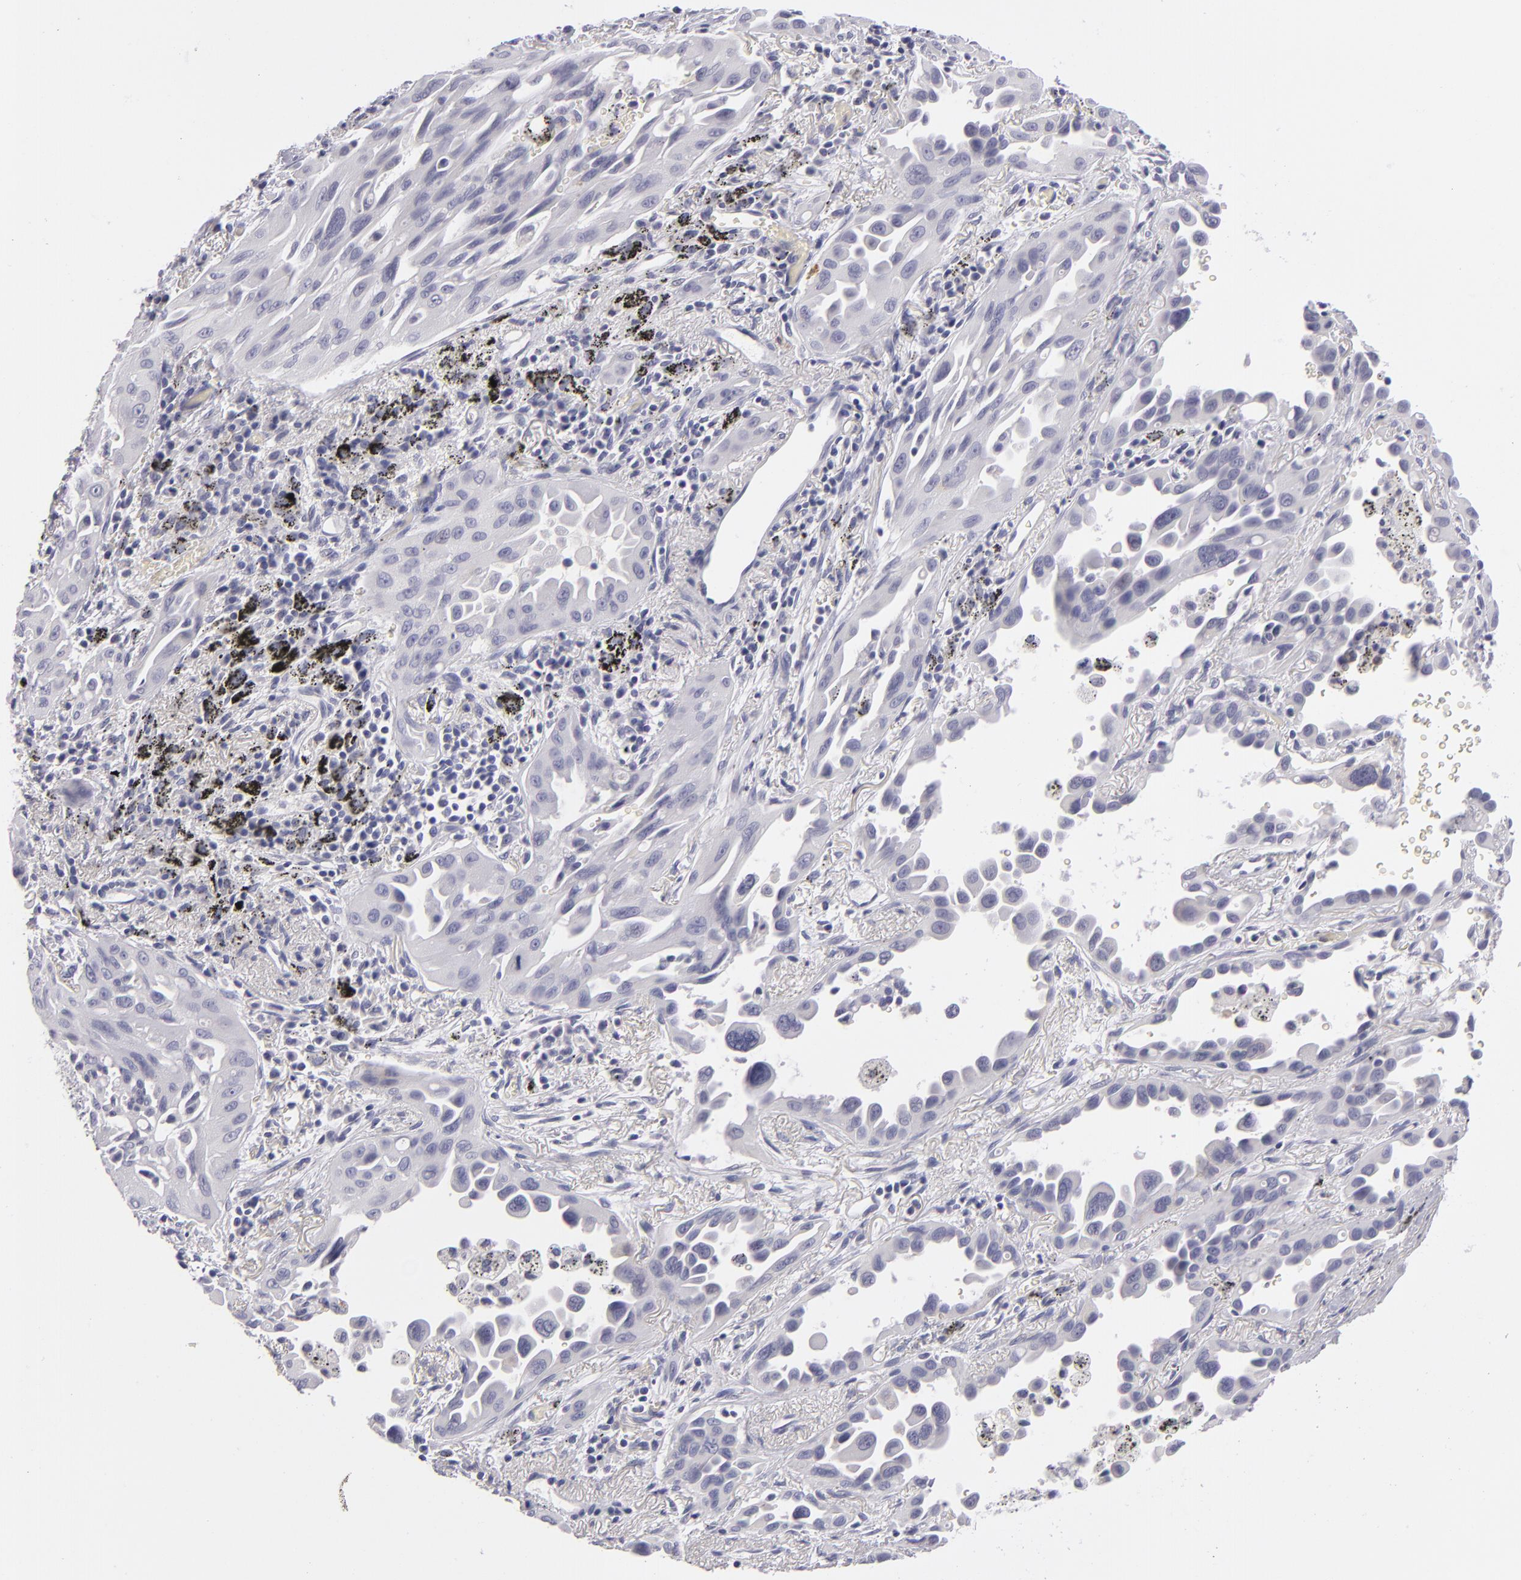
{"staining": {"intensity": "negative", "quantity": "none", "location": "none"}, "tissue": "lung cancer", "cell_type": "Tumor cells", "image_type": "cancer", "snomed": [{"axis": "morphology", "description": "Adenocarcinoma, NOS"}, {"axis": "topography", "description": "Lung"}], "caption": "Histopathology image shows no significant protein staining in tumor cells of adenocarcinoma (lung).", "gene": "TNNC1", "patient": {"sex": "male", "age": 68}}